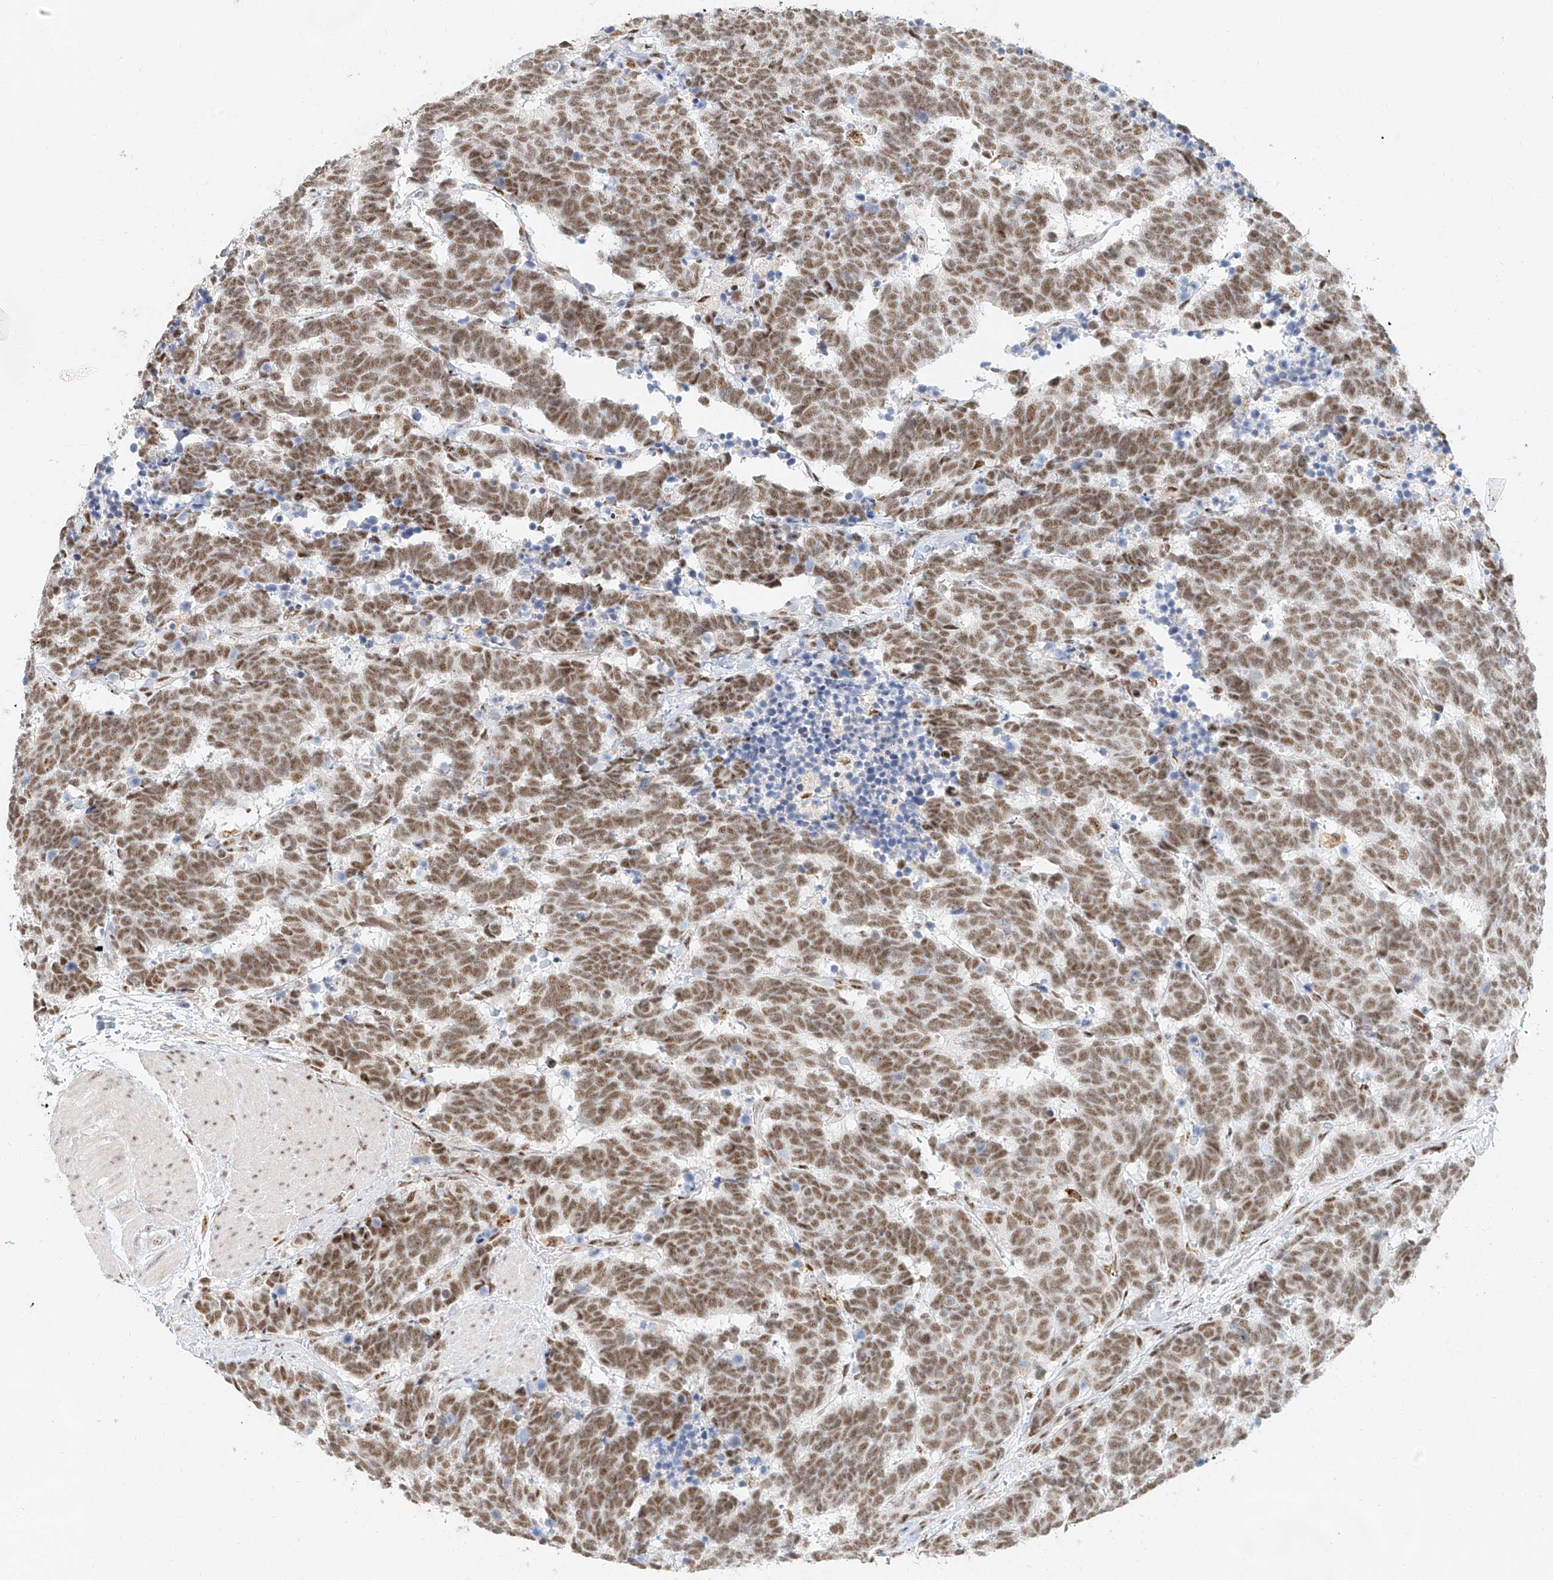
{"staining": {"intensity": "moderate", "quantity": ">75%", "location": "nuclear"}, "tissue": "carcinoid", "cell_type": "Tumor cells", "image_type": "cancer", "snomed": [{"axis": "morphology", "description": "Carcinoma, NOS"}, {"axis": "morphology", "description": "Carcinoid, malignant, NOS"}, {"axis": "topography", "description": "Urinary bladder"}], "caption": "Protein analysis of carcinoma tissue reveals moderate nuclear positivity in approximately >75% of tumor cells. Using DAB (3,3'-diaminobenzidine) (brown) and hematoxylin (blue) stains, captured at high magnification using brightfield microscopy.", "gene": "CXorf58", "patient": {"sex": "male", "age": 57}}